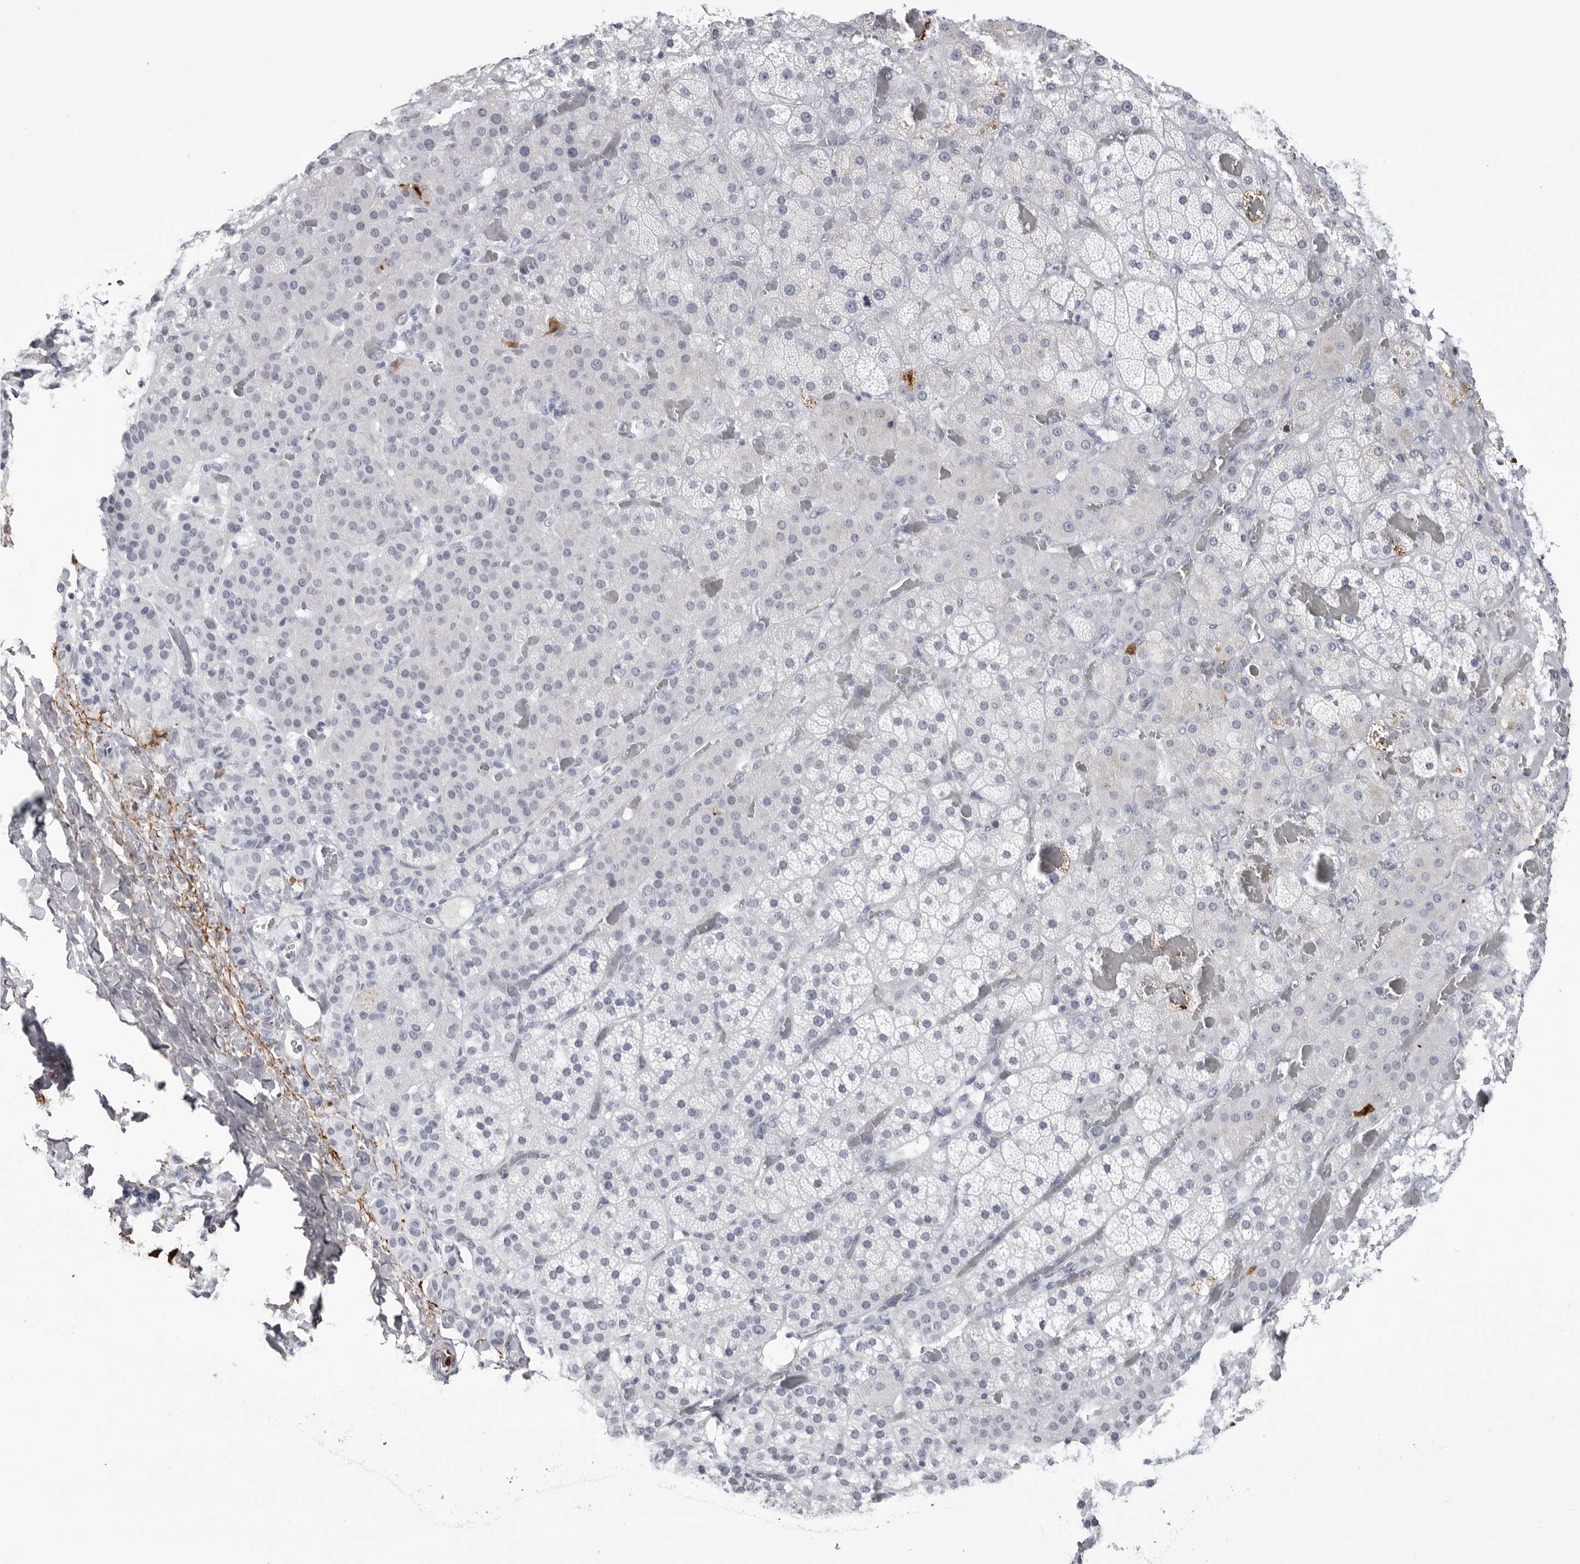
{"staining": {"intensity": "negative", "quantity": "none", "location": "none"}, "tissue": "adrenal gland", "cell_type": "Glandular cells", "image_type": "normal", "snomed": [{"axis": "morphology", "description": "Normal tissue, NOS"}, {"axis": "topography", "description": "Adrenal gland"}], "caption": "IHC micrograph of unremarkable adrenal gland: human adrenal gland stained with DAB (3,3'-diaminobenzidine) reveals no significant protein expression in glandular cells.", "gene": "COL26A1", "patient": {"sex": "male", "age": 57}}